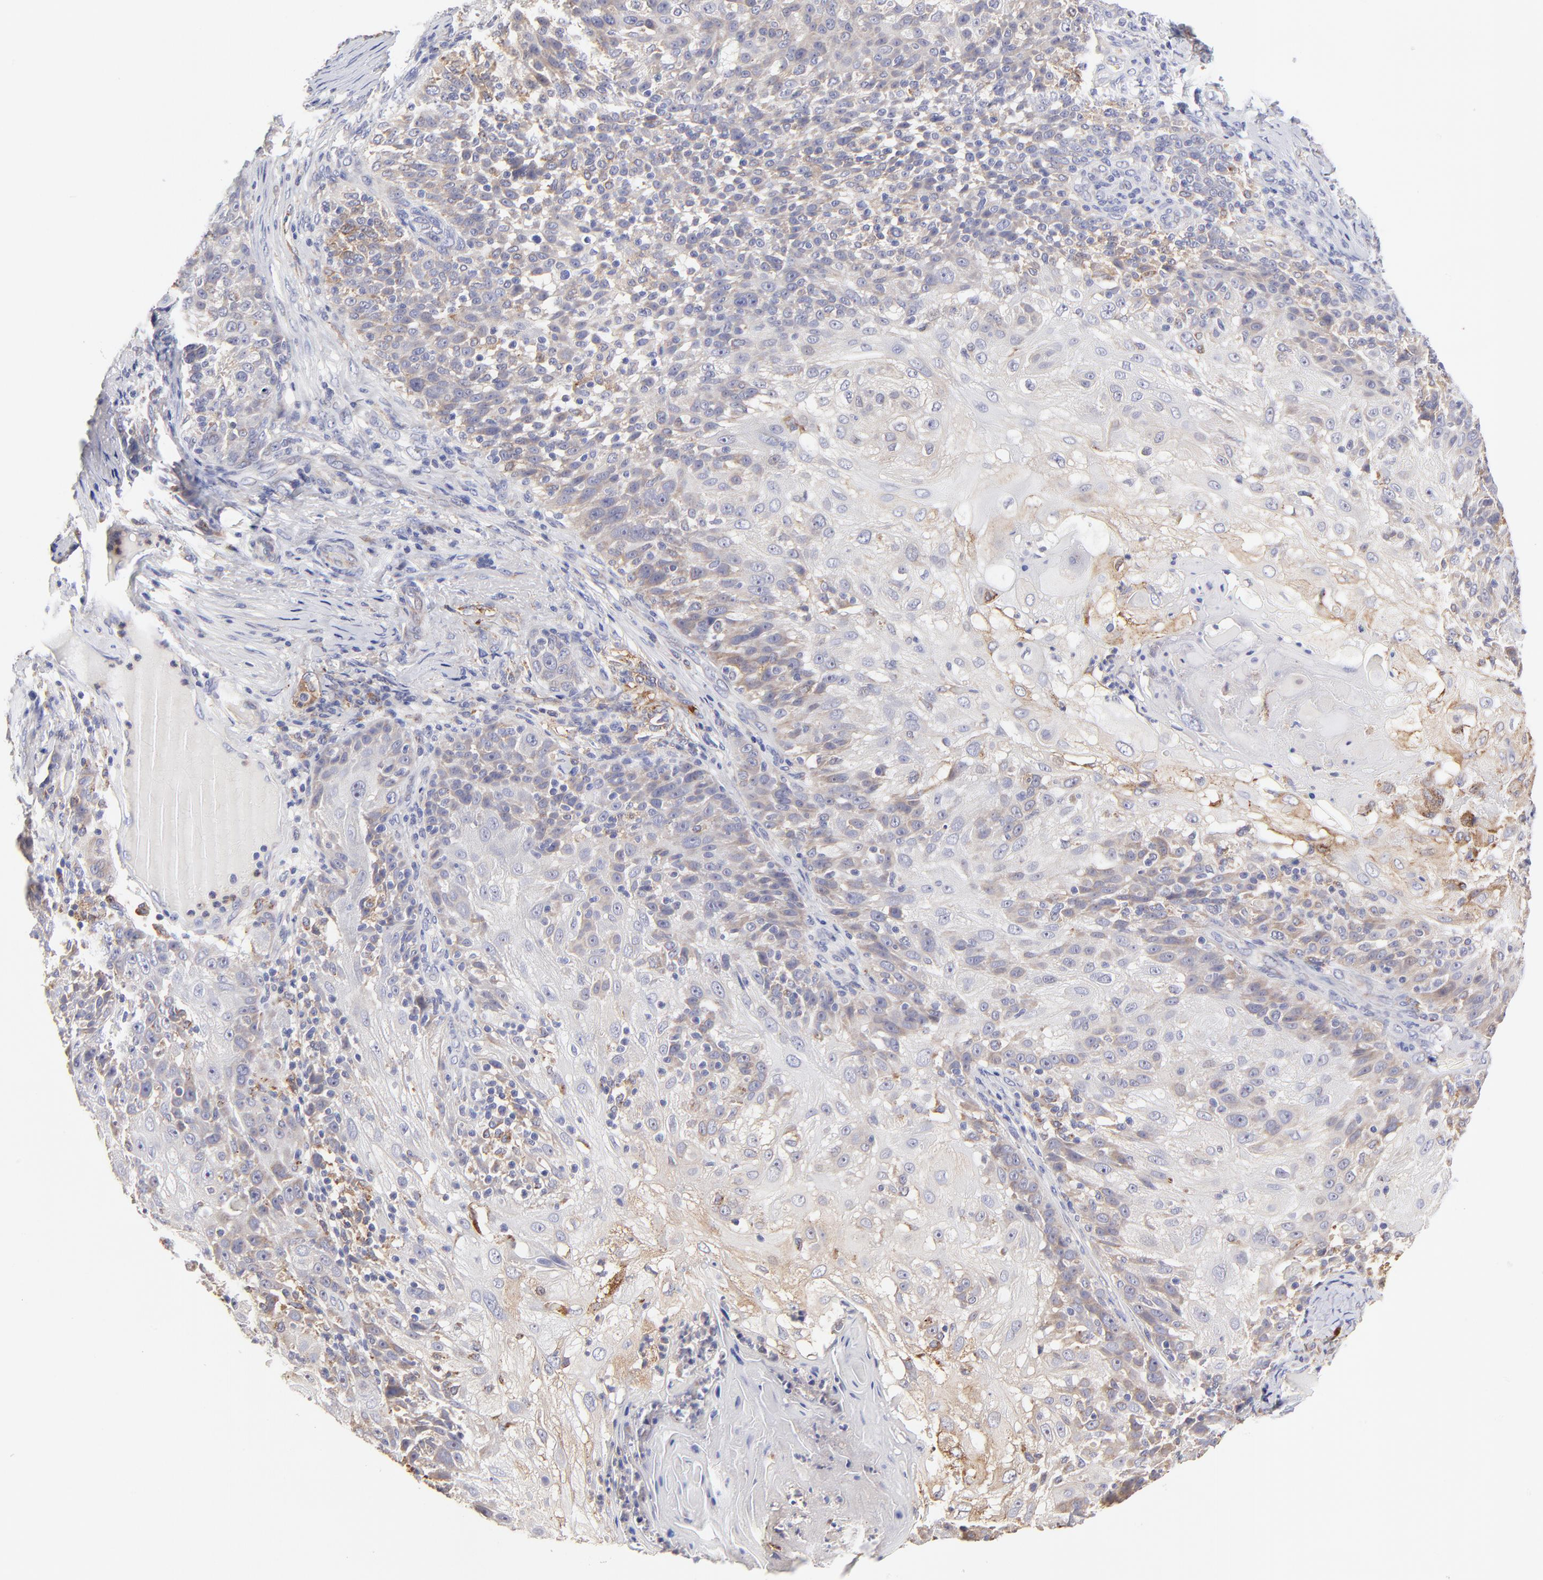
{"staining": {"intensity": "moderate", "quantity": "25%-75%", "location": "cytoplasmic/membranous"}, "tissue": "skin cancer", "cell_type": "Tumor cells", "image_type": "cancer", "snomed": [{"axis": "morphology", "description": "Normal tissue, NOS"}, {"axis": "morphology", "description": "Squamous cell carcinoma, NOS"}, {"axis": "topography", "description": "Skin"}], "caption": "A micrograph of human skin cancer stained for a protein reveals moderate cytoplasmic/membranous brown staining in tumor cells. The protein is stained brown, and the nuclei are stained in blue (DAB IHC with brightfield microscopy, high magnification).", "gene": "GCSAM", "patient": {"sex": "female", "age": 83}}